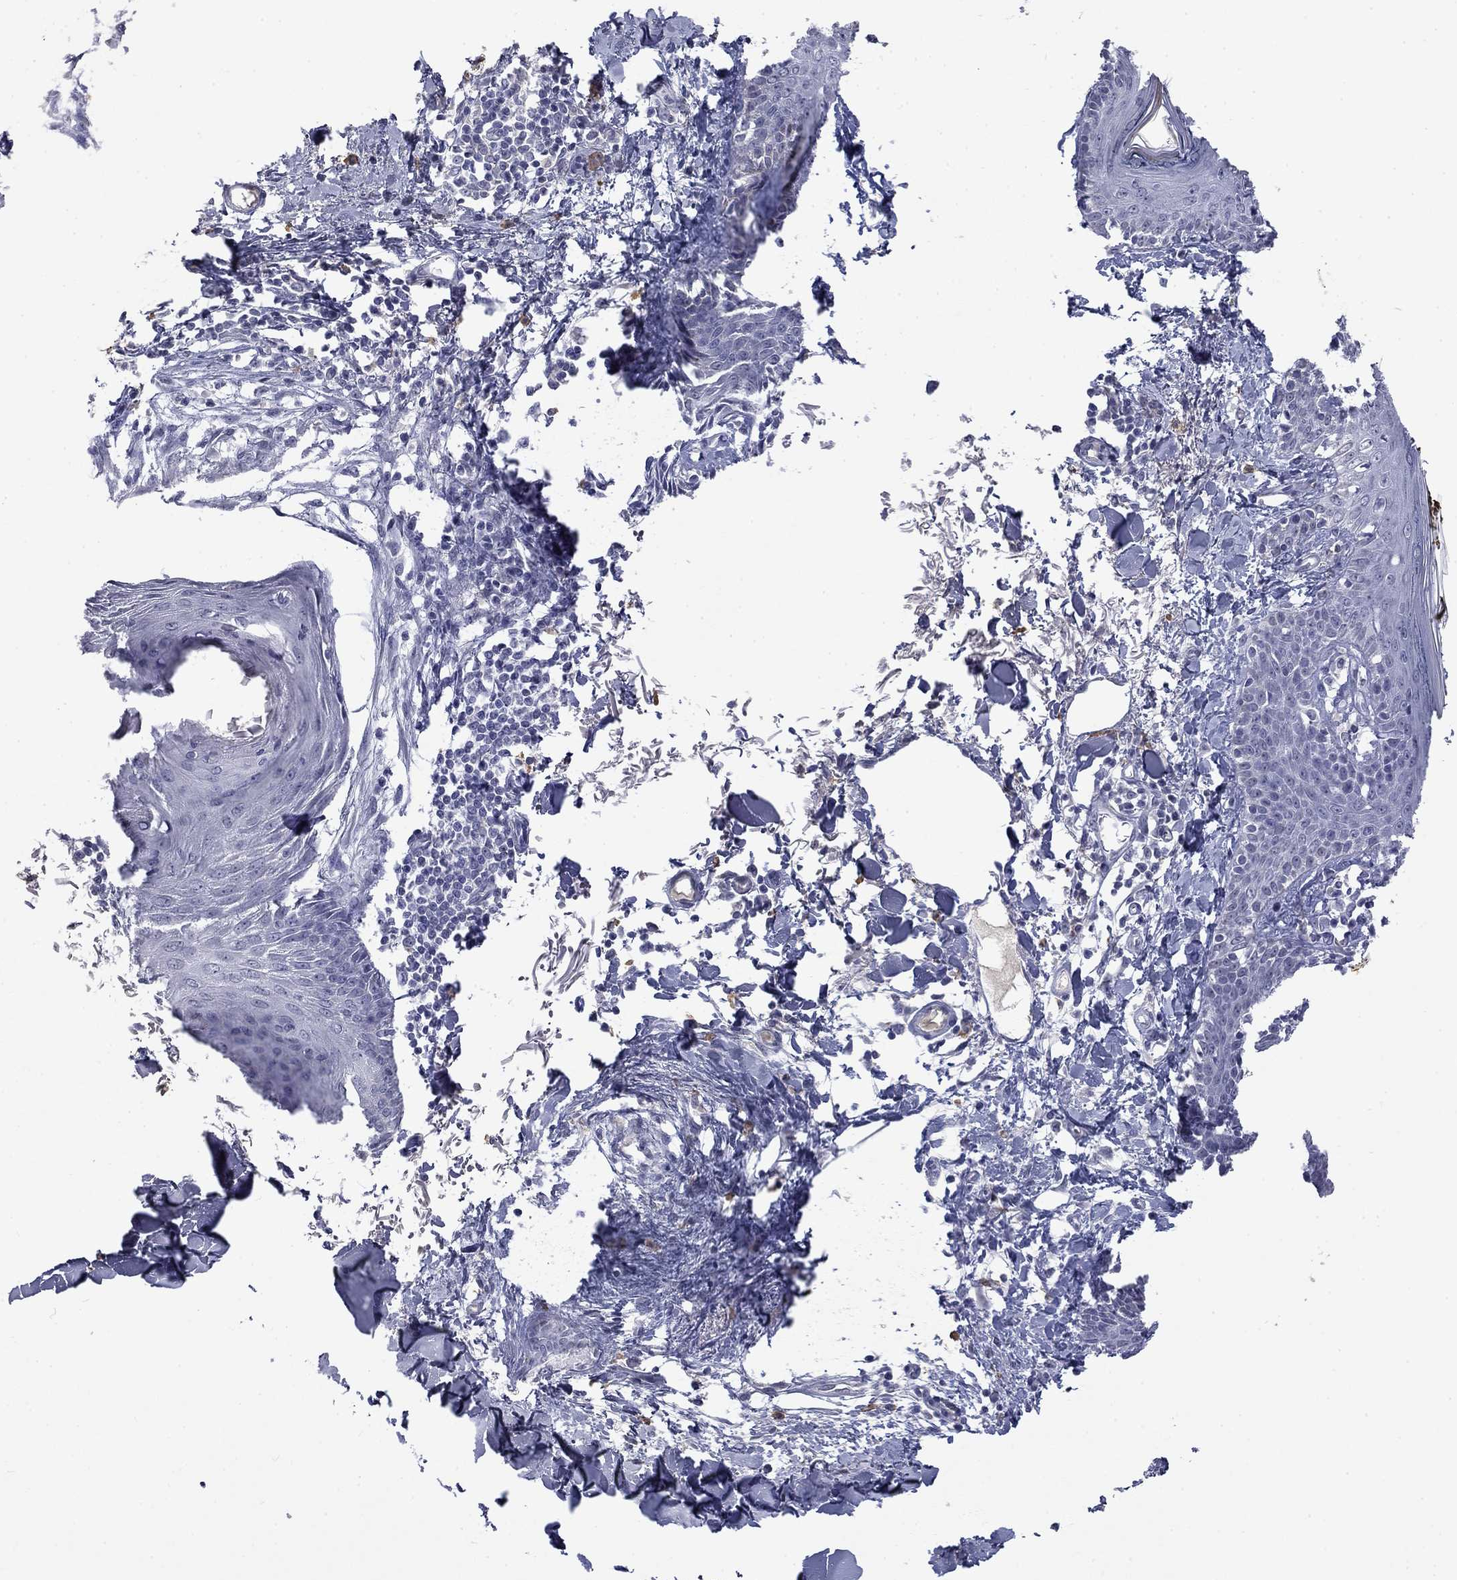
{"staining": {"intensity": "negative", "quantity": "none", "location": "none"}, "tissue": "skin", "cell_type": "Fibroblasts", "image_type": "normal", "snomed": [{"axis": "morphology", "description": "Normal tissue, NOS"}, {"axis": "topography", "description": "Skin"}], "caption": "This is a image of IHC staining of benign skin, which shows no expression in fibroblasts.", "gene": "SLC51A", "patient": {"sex": "male", "age": 76}}